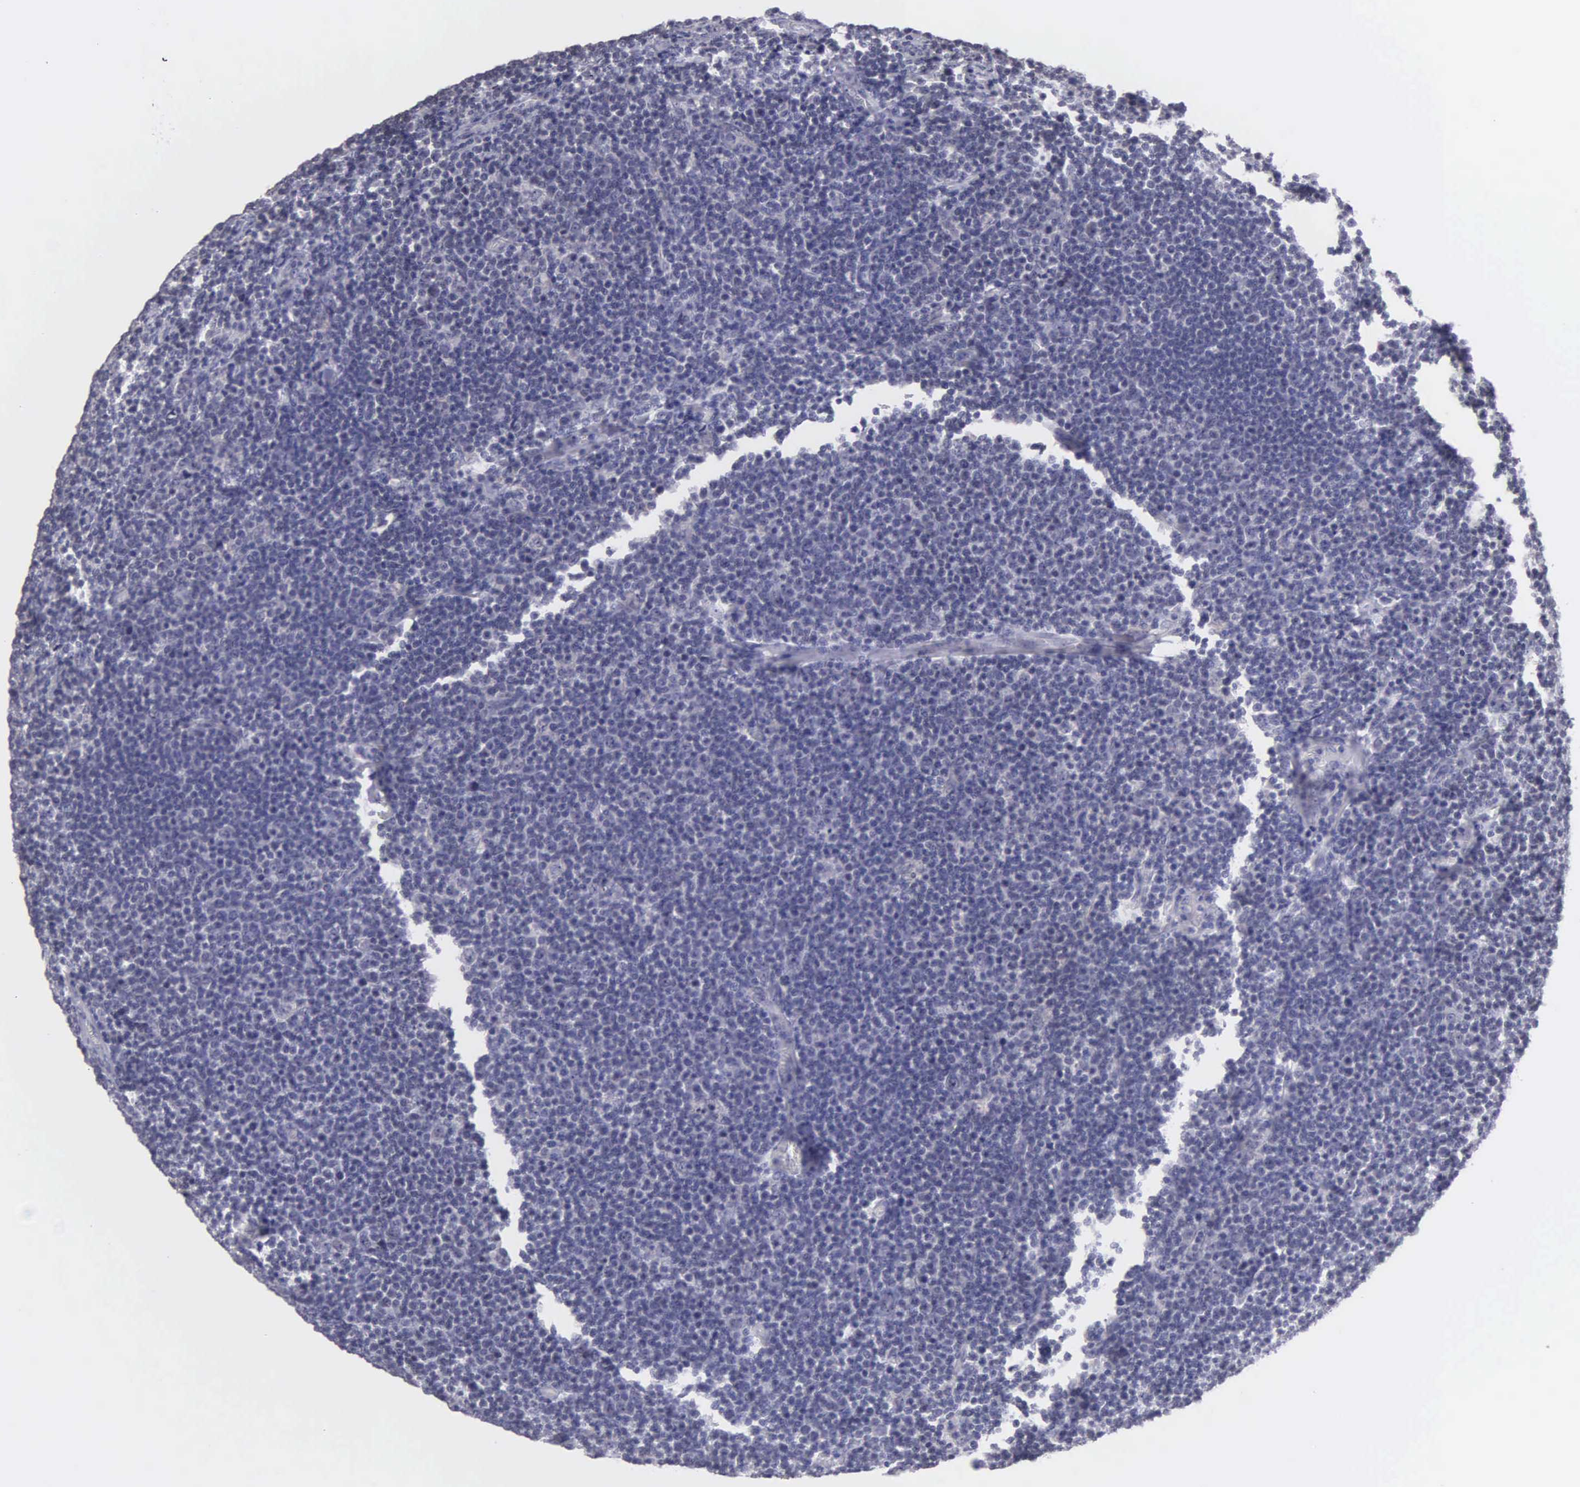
{"staining": {"intensity": "negative", "quantity": "none", "location": "none"}, "tissue": "lymphoma", "cell_type": "Tumor cells", "image_type": "cancer", "snomed": [{"axis": "morphology", "description": "Malignant lymphoma, non-Hodgkin's type, Low grade"}, {"axis": "topography", "description": "Lymph node"}], "caption": "Tumor cells are negative for brown protein staining in lymphoma. Brightfield microscopy of immunohistochemistry (IHC) stained with DAB (brown) and hematoxylin (blue), captured at high magnification.", "gene": "BRD1", "patient": {"sex": "male", "age": 74}}